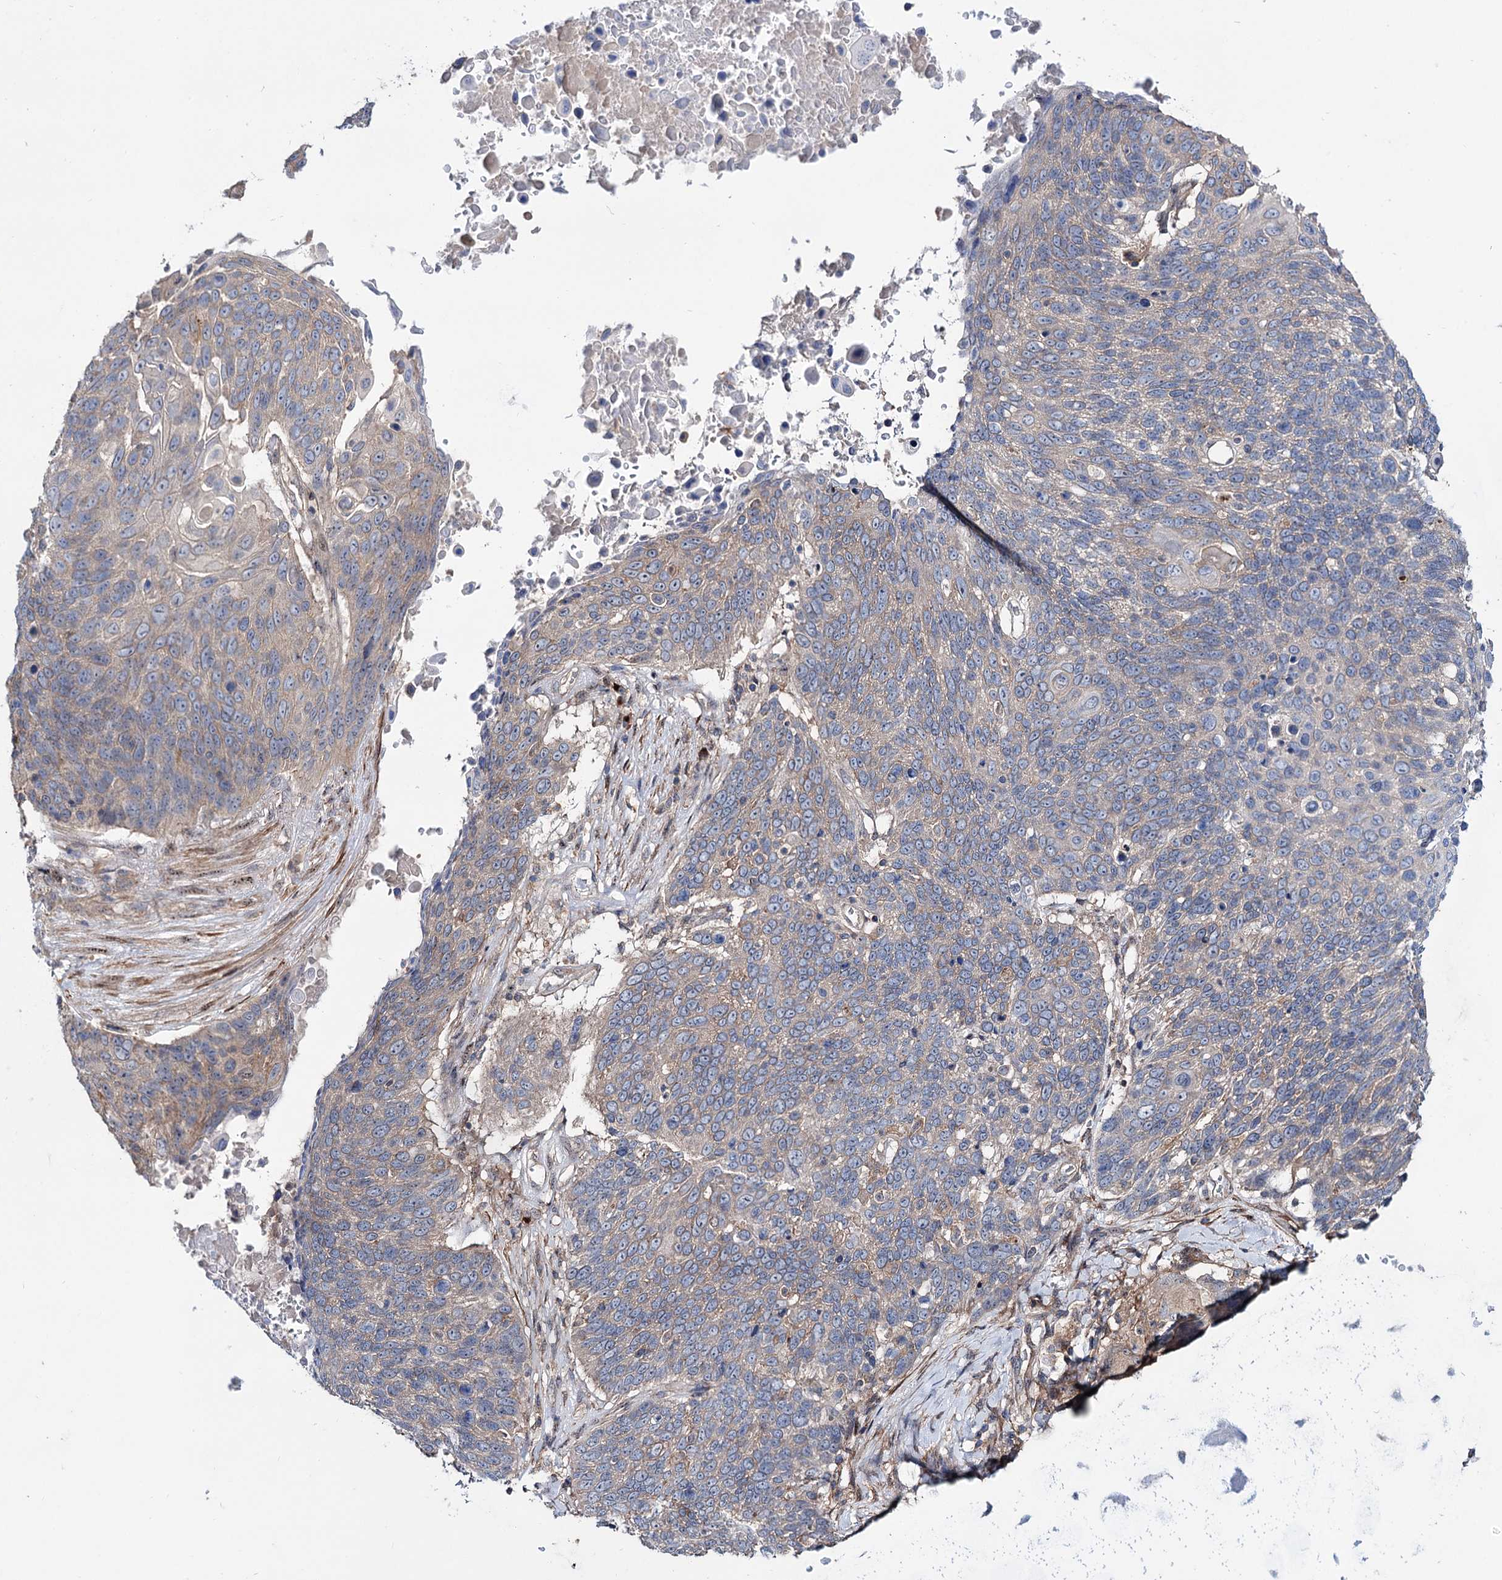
{"staining": {"intensity": "moderate", "quantity": "<25%", "location": "cytoplasmic/membranous"}, "tissue": "lung cancer", "cell_type": "Tumor cells", "image_type": "cancer", "snomed": [{"axis": "morphology", "description": "Squamous cell carcinoma, NOS"}, {"axis": "topography", "description": "Lung"}], "caption": "Immunohistochemical staining of human lung cancer (squamous cell carcinoma) shows moderate cytoplasmic/membranous protein positivity in about <25% of tumor cells.", "gene": "SEC24A", "patient": {"sex": "male", "age": 66}}